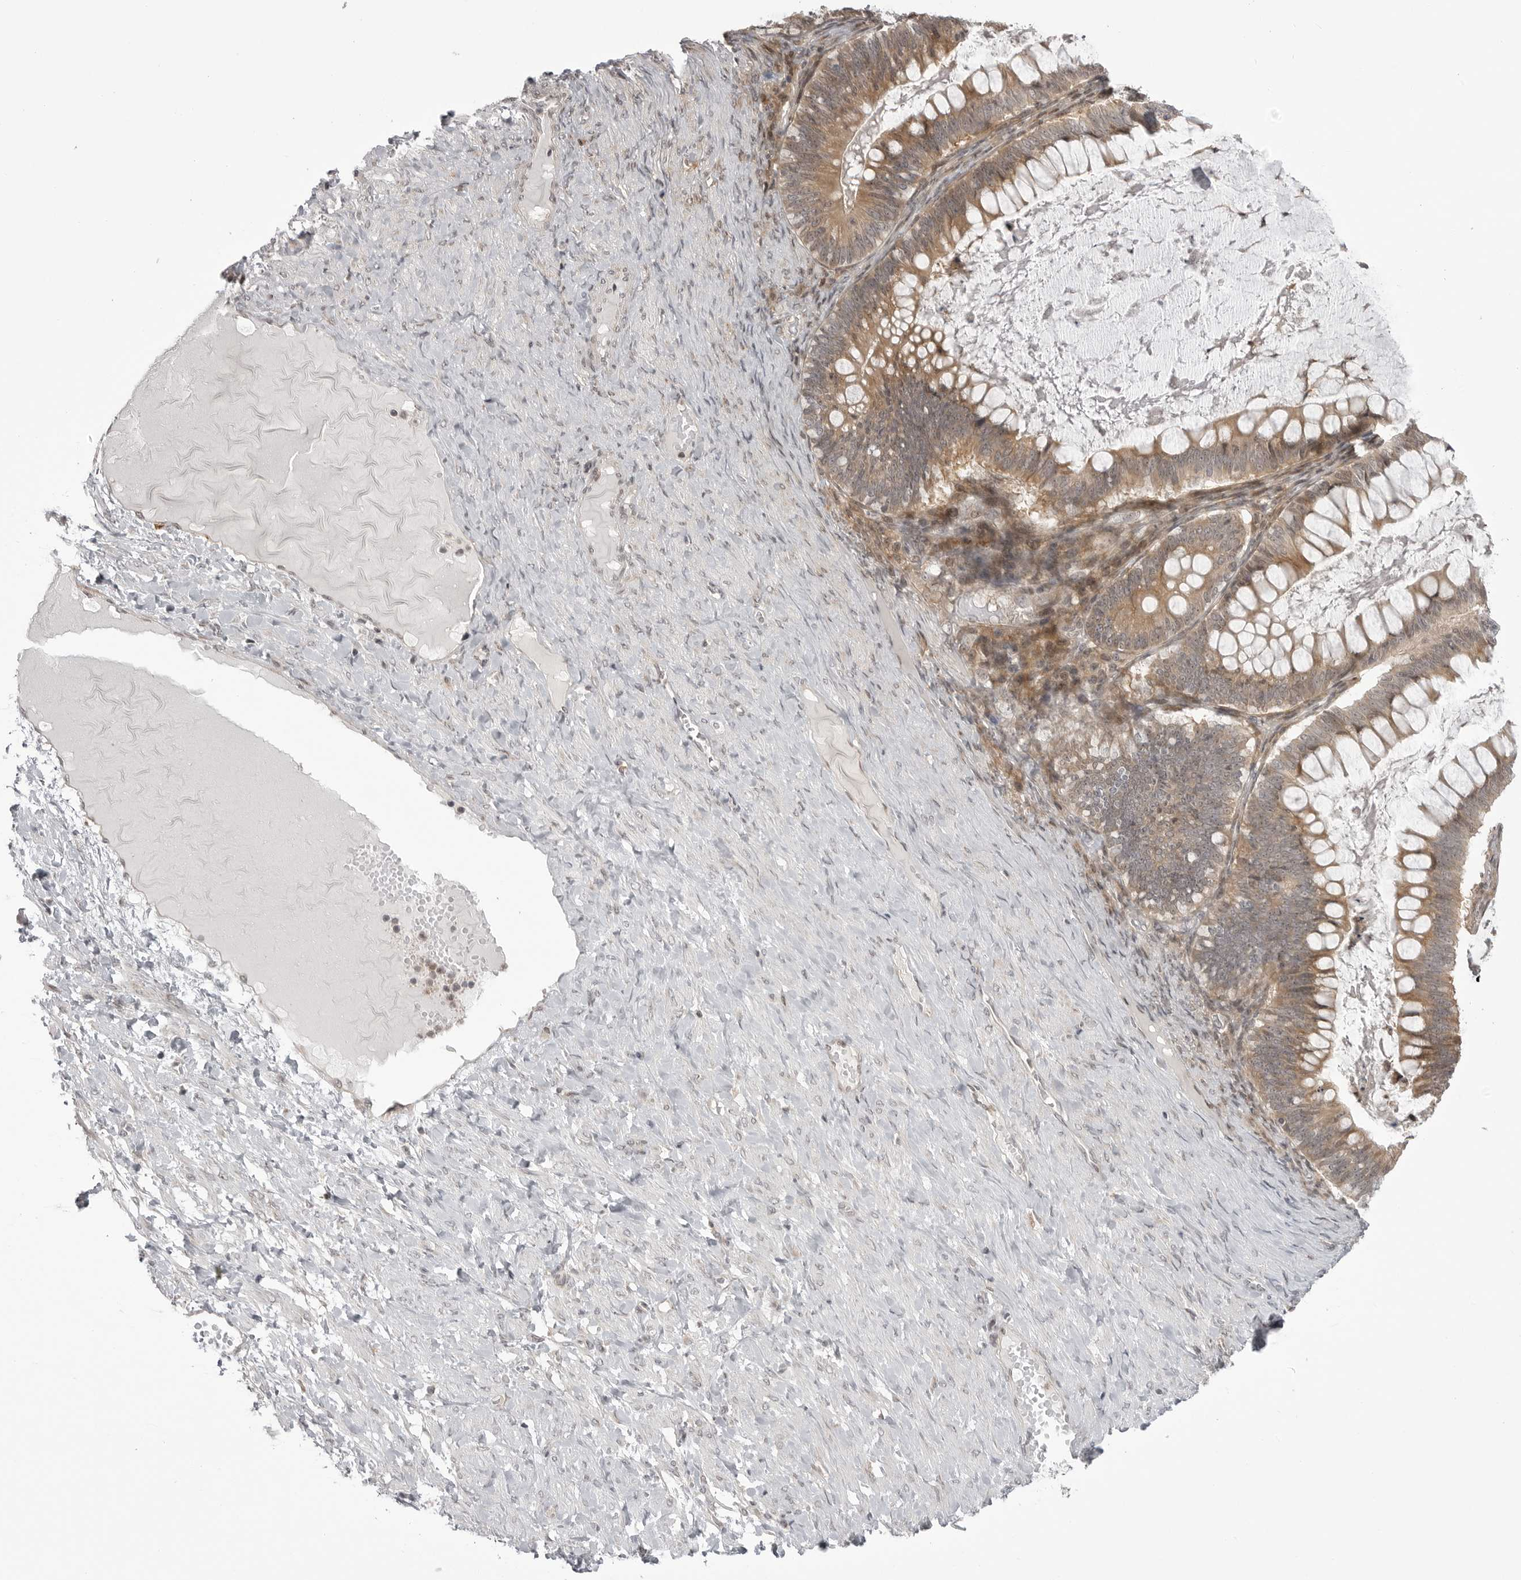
{"staining": {"intensity": "moderate", "quantity": ">75%", "location": "cytoplasmic/membranous"}, "tissue": "ovarian cancer", "cell_type": "Tumor cells", "image_type": "cancer", "snomed": [{"axis": "morphology", "description": "Cystadenocarcinoma, mucinous, NOS"}, {"axis": "topography", "description": "Ovary"}], "caption": "Immunohistochemistry of human mucinous cystadenocarcinoma (ovarian) displays medium levels of moderate cytoplasmic/membranous positivity in approximately >75% of tumor cells. The staining was performed using DAB to visualize the protein expression in brown, while the nuclei were stained in blue with hematoxylin (Magnification: 20x).", "gene": "PTK2B", "patient": {"sex": "female", "age": 61}}